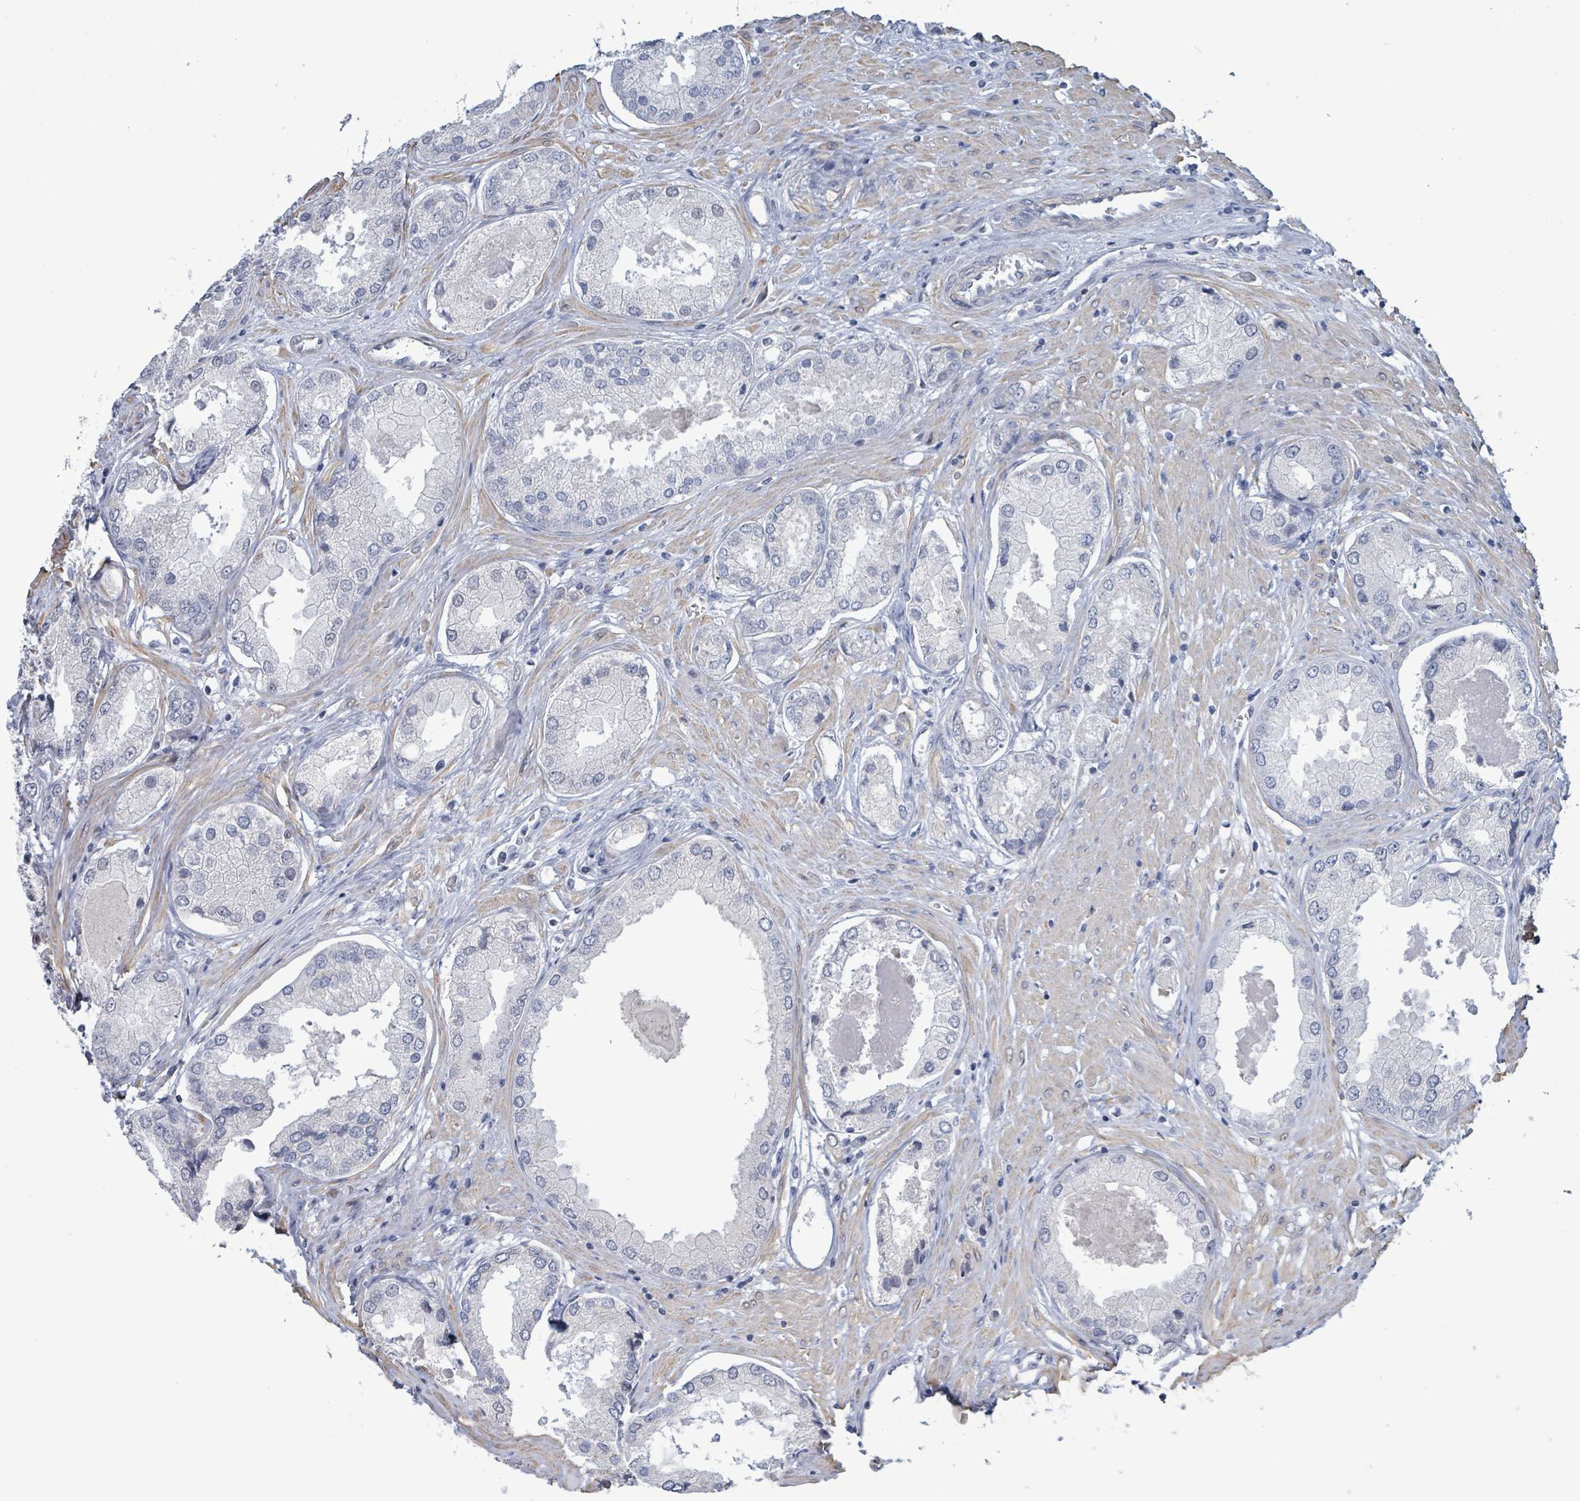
{"staining": {"intensity": "negative", "quantity": "none", "location": "none"}, "tissue": "prostate cancer", "cell_type": "Tumor cells", "image_type": "cancer", "snomed": [{"axis": "morphology", "description": "Adenocarcinoma, Low grade"}, {"axis": "topography", "description": "Prostate"}], "caption": "A histopathology image of prostate cancer (adenocarcinoma (low-grade)) stained for a protein demonstrates no brown staining in tumor cells.", "gene": "NTN3", "patient": {"sex": "male", "age": 68}}